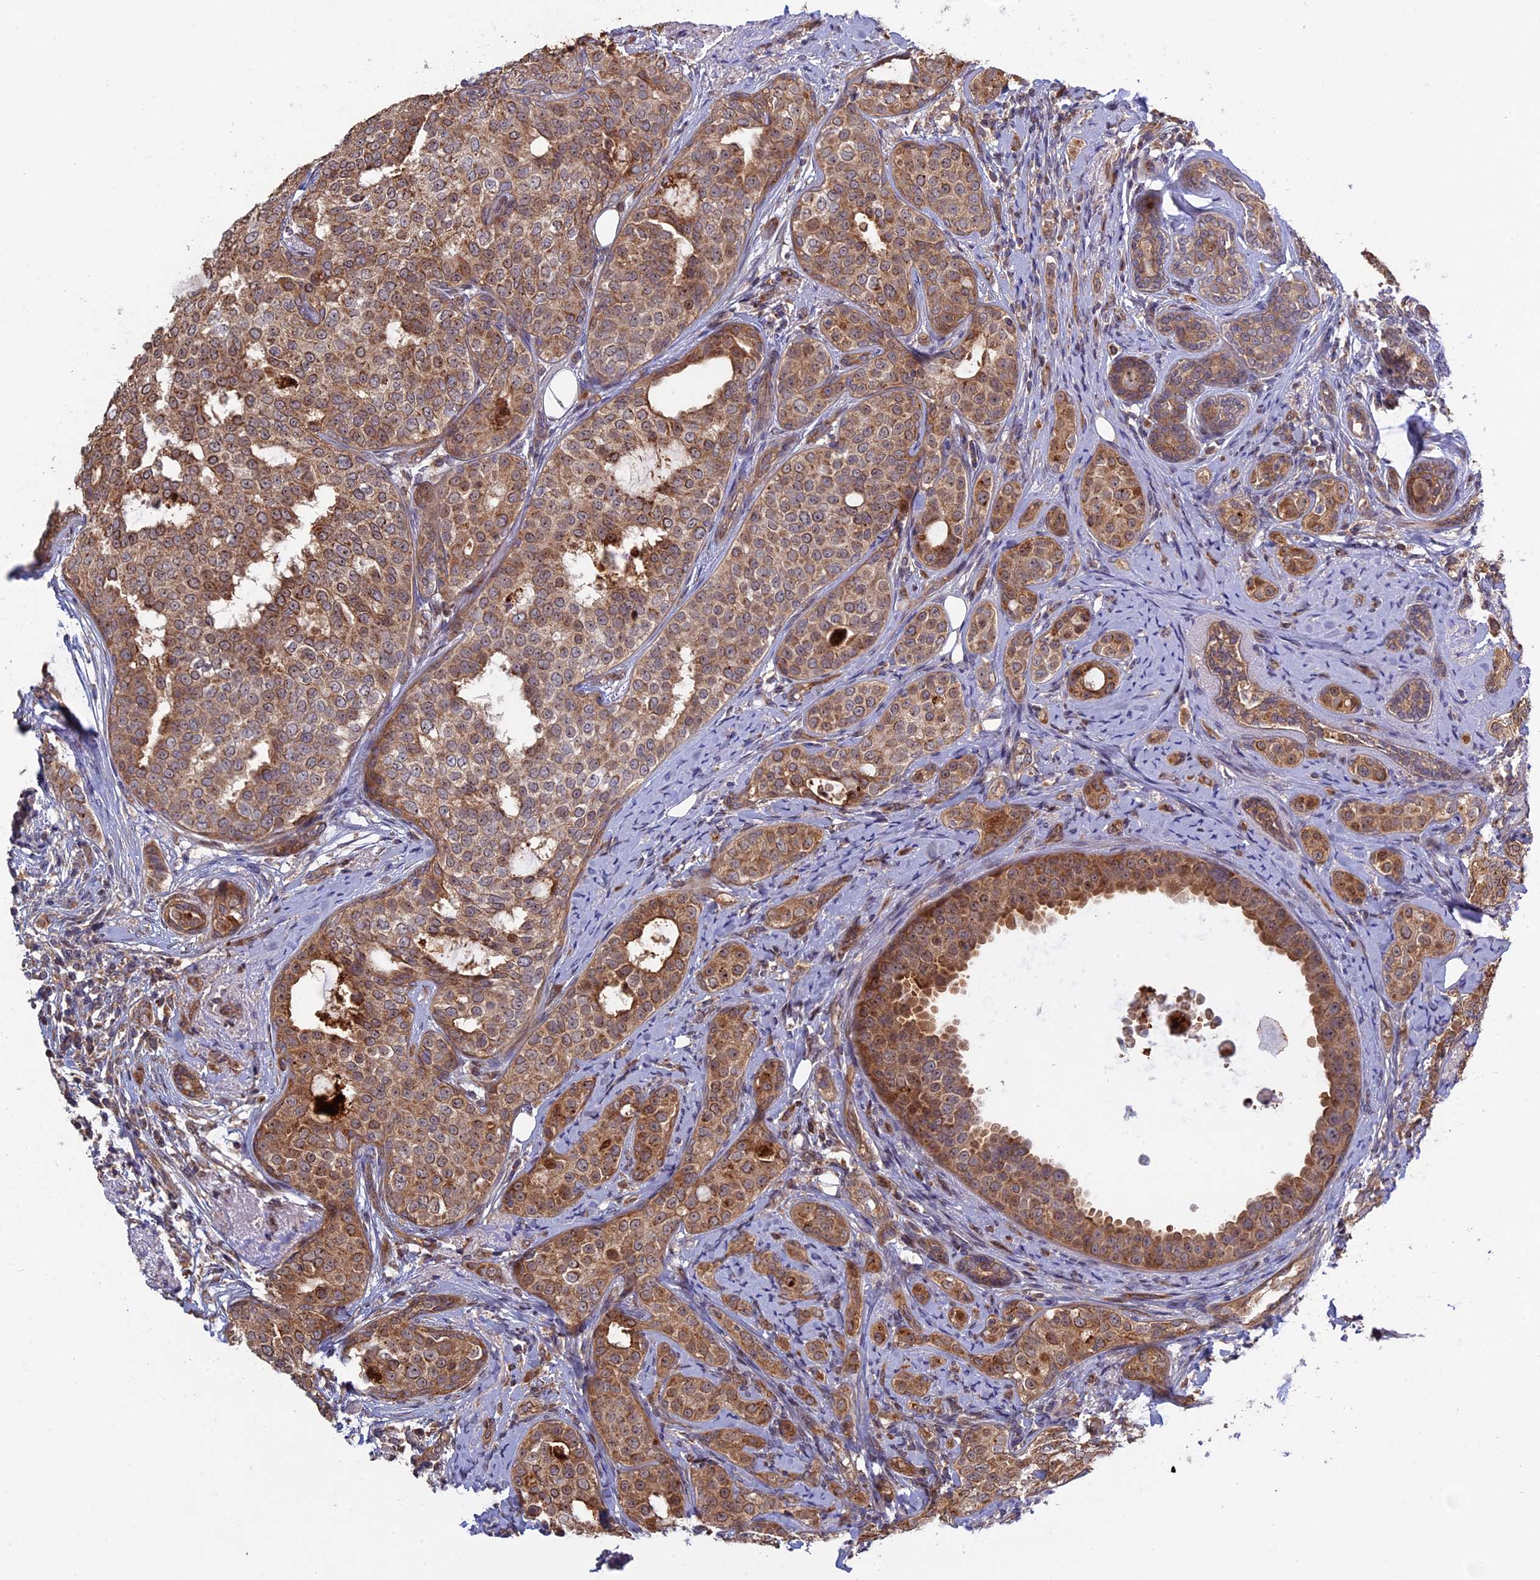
{"staining": {"intensity": "moderate", "quantity": ">75%", "location": "cytoplasmic/membranous,nuclear"}, "tissue": "breast cancer", "cell_type": "Tumor cells", "image_type": "cancer", "snomed": [{"axis": "morphology", "description": "Lobular carcinoma"}, {"axis": "topography", "description": "Breast"}], "caption": "A brown stain labels moderate cytoplasmic/membranous and nuclear expression of a protein in human breast lobular carcinoma tumor cells. The protein of interest is stained brown, and the nuclei are stained in blue (DAB IHC with brightfield microscopy, high magnification).", "gene": "FERMT1", "patient": {"sex": "female", "age": 51}}